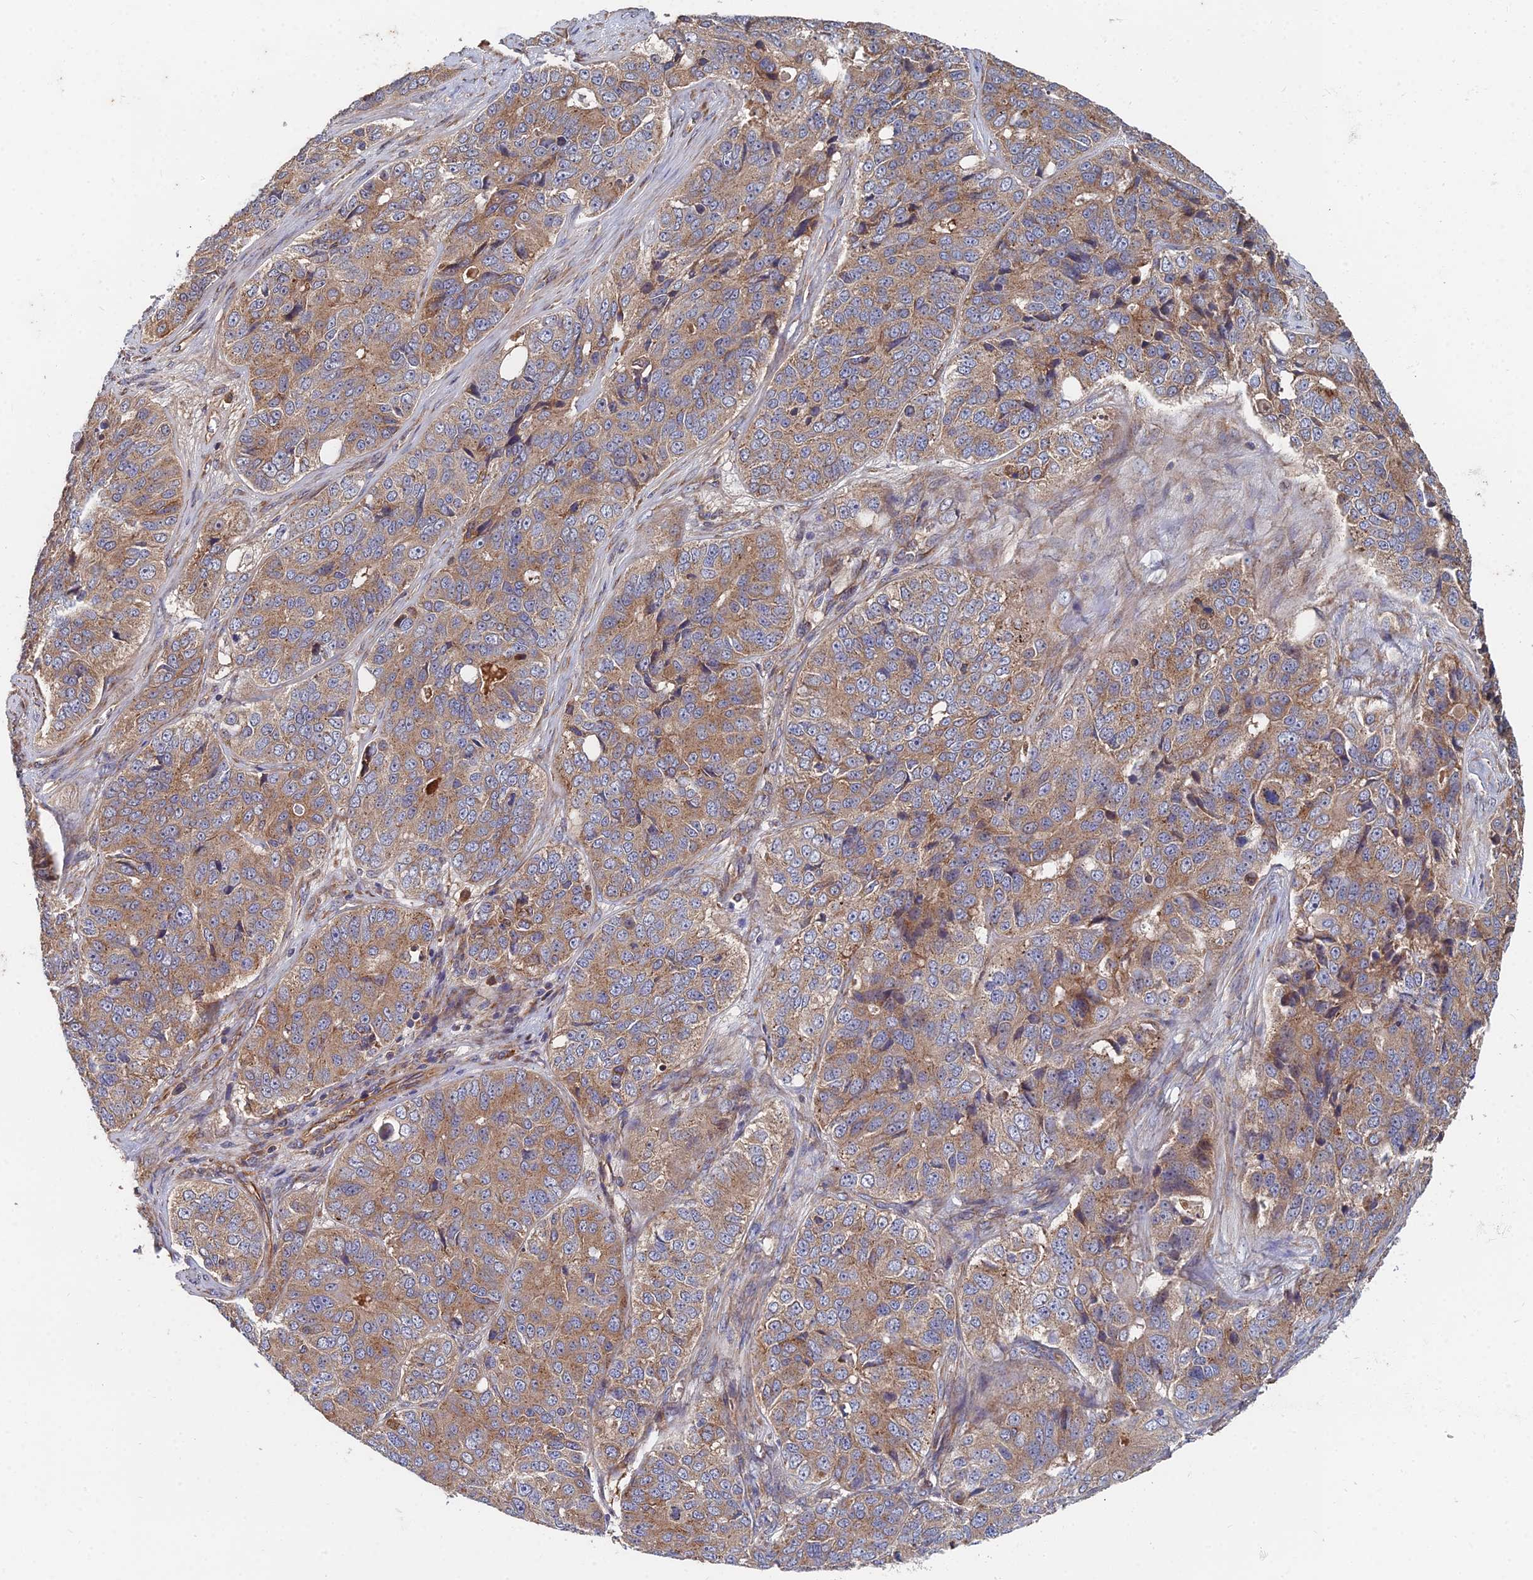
{"staining": {"intensity": "moderate", "quantity": ">75%", "location": "cytoplasmic/membranous"}, "tissue": "ovarian cancer", "cell_type": "Tumor cells", "image_type": "cancer", "snomed": [{"axis": "morphology", "description": "Carcinoma, endometroid"}, {"axis": "topography", "description": "Ovary"}], "caption": "High-power microscopy captured an immunohistochemistry histopathology image of ovarian cancer (endometroid carcinoma), revealing moderate cytoplasmic/membranous positivity in approximately >75% of tumor cells. (Stains: DAB (3,3'-diaminobenzidine) in brown, nuclei in blue, Microscopy: brightfield microscopy at high magnification).", "gene": "CCZ1", "patient": {"sex": "female", "age": 51}}